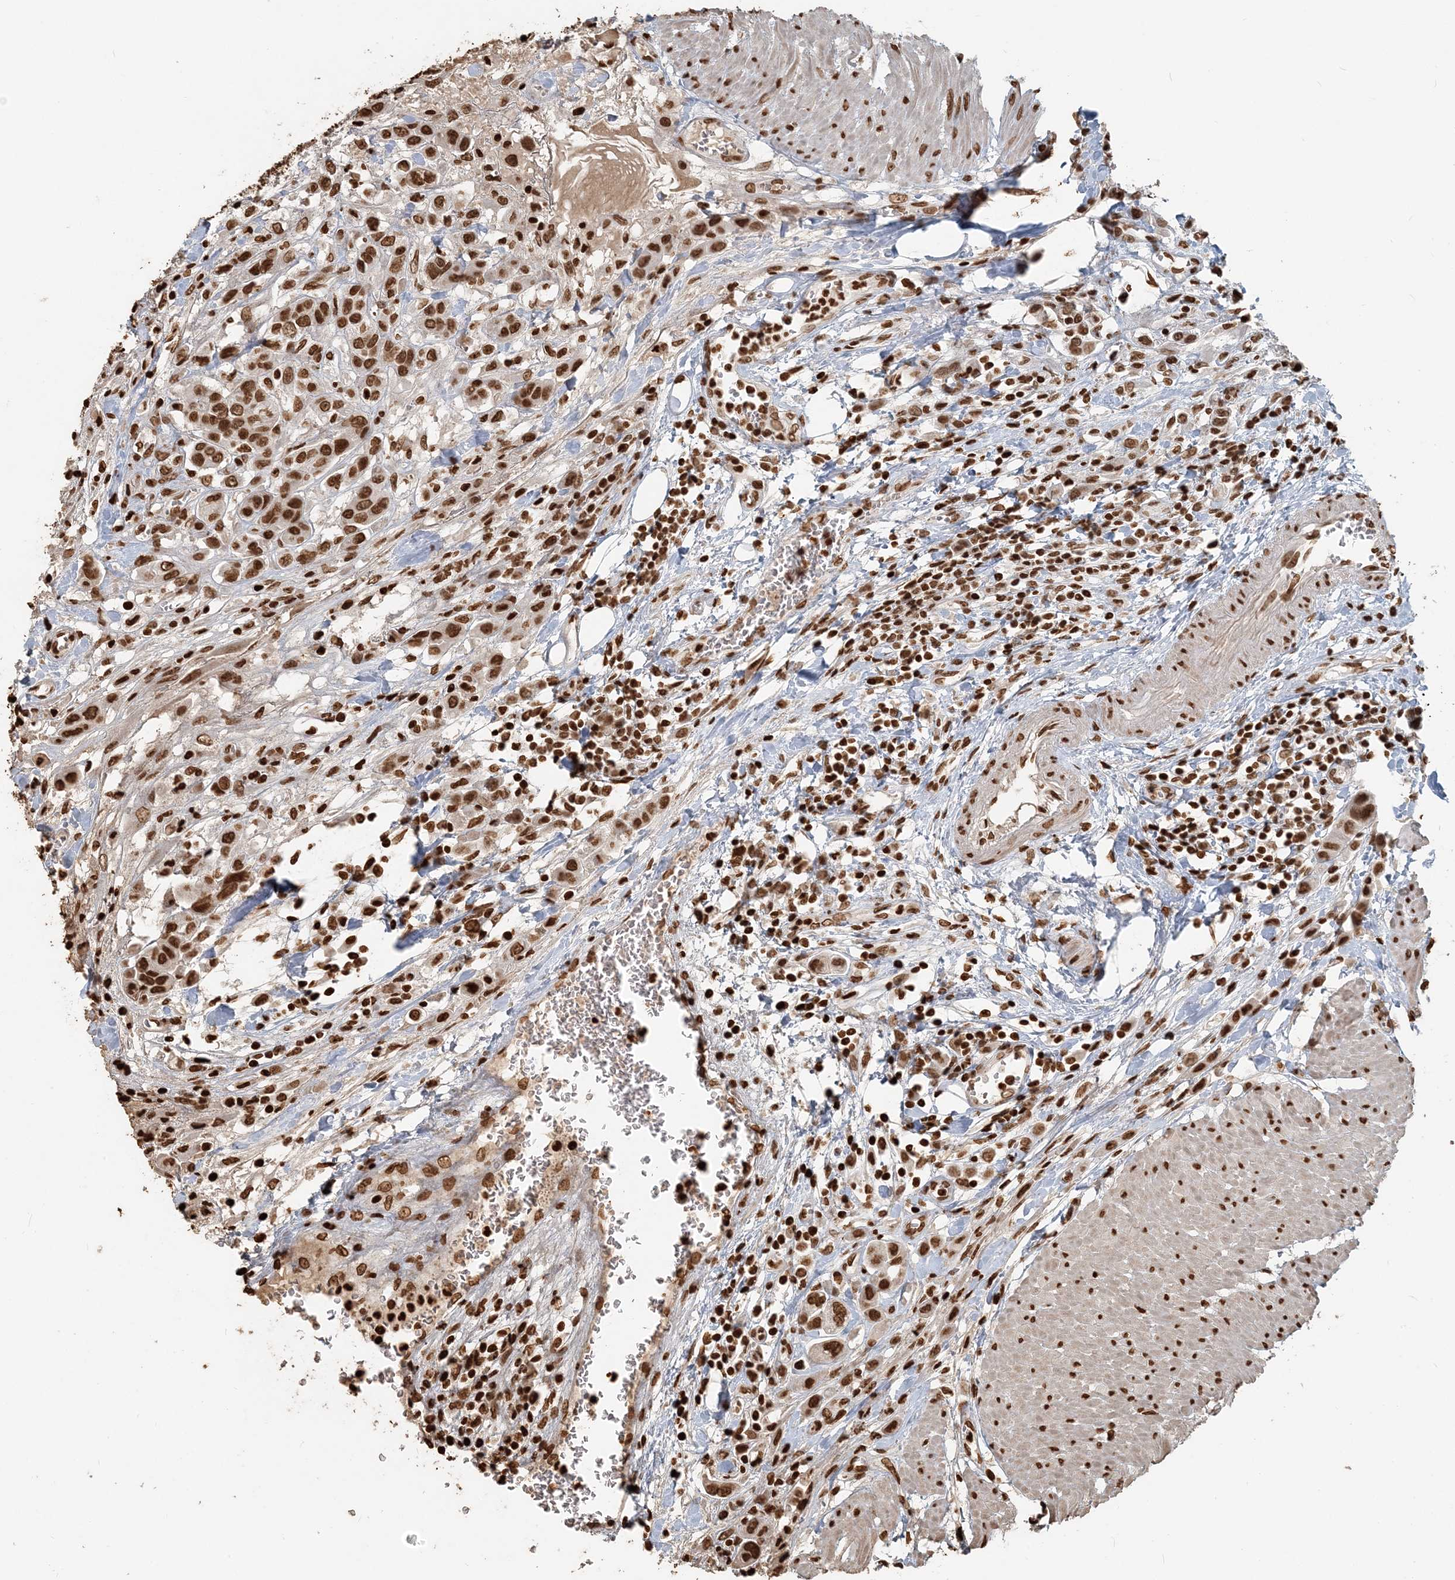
{"staining": {"intensity": "strong", "quantity": ">75%", "location": "nuclear"}, "tissue": "urothelial cancer", "cell_type": "Tumor cells", "image_type": "cancer", "snomed": [{"axis": "morphology", "description": "Urothelial carcinoma, High grade"}, {"axis": "topography", "description": "Urinary bladder"}], "caption": "Protein expression analysis of urothelial cancer demonstrates strong nuclear expression in approximately >75% of tumor cells.", "gene": "H3-3B", "patient": {"sex": "male", "age": 50}}